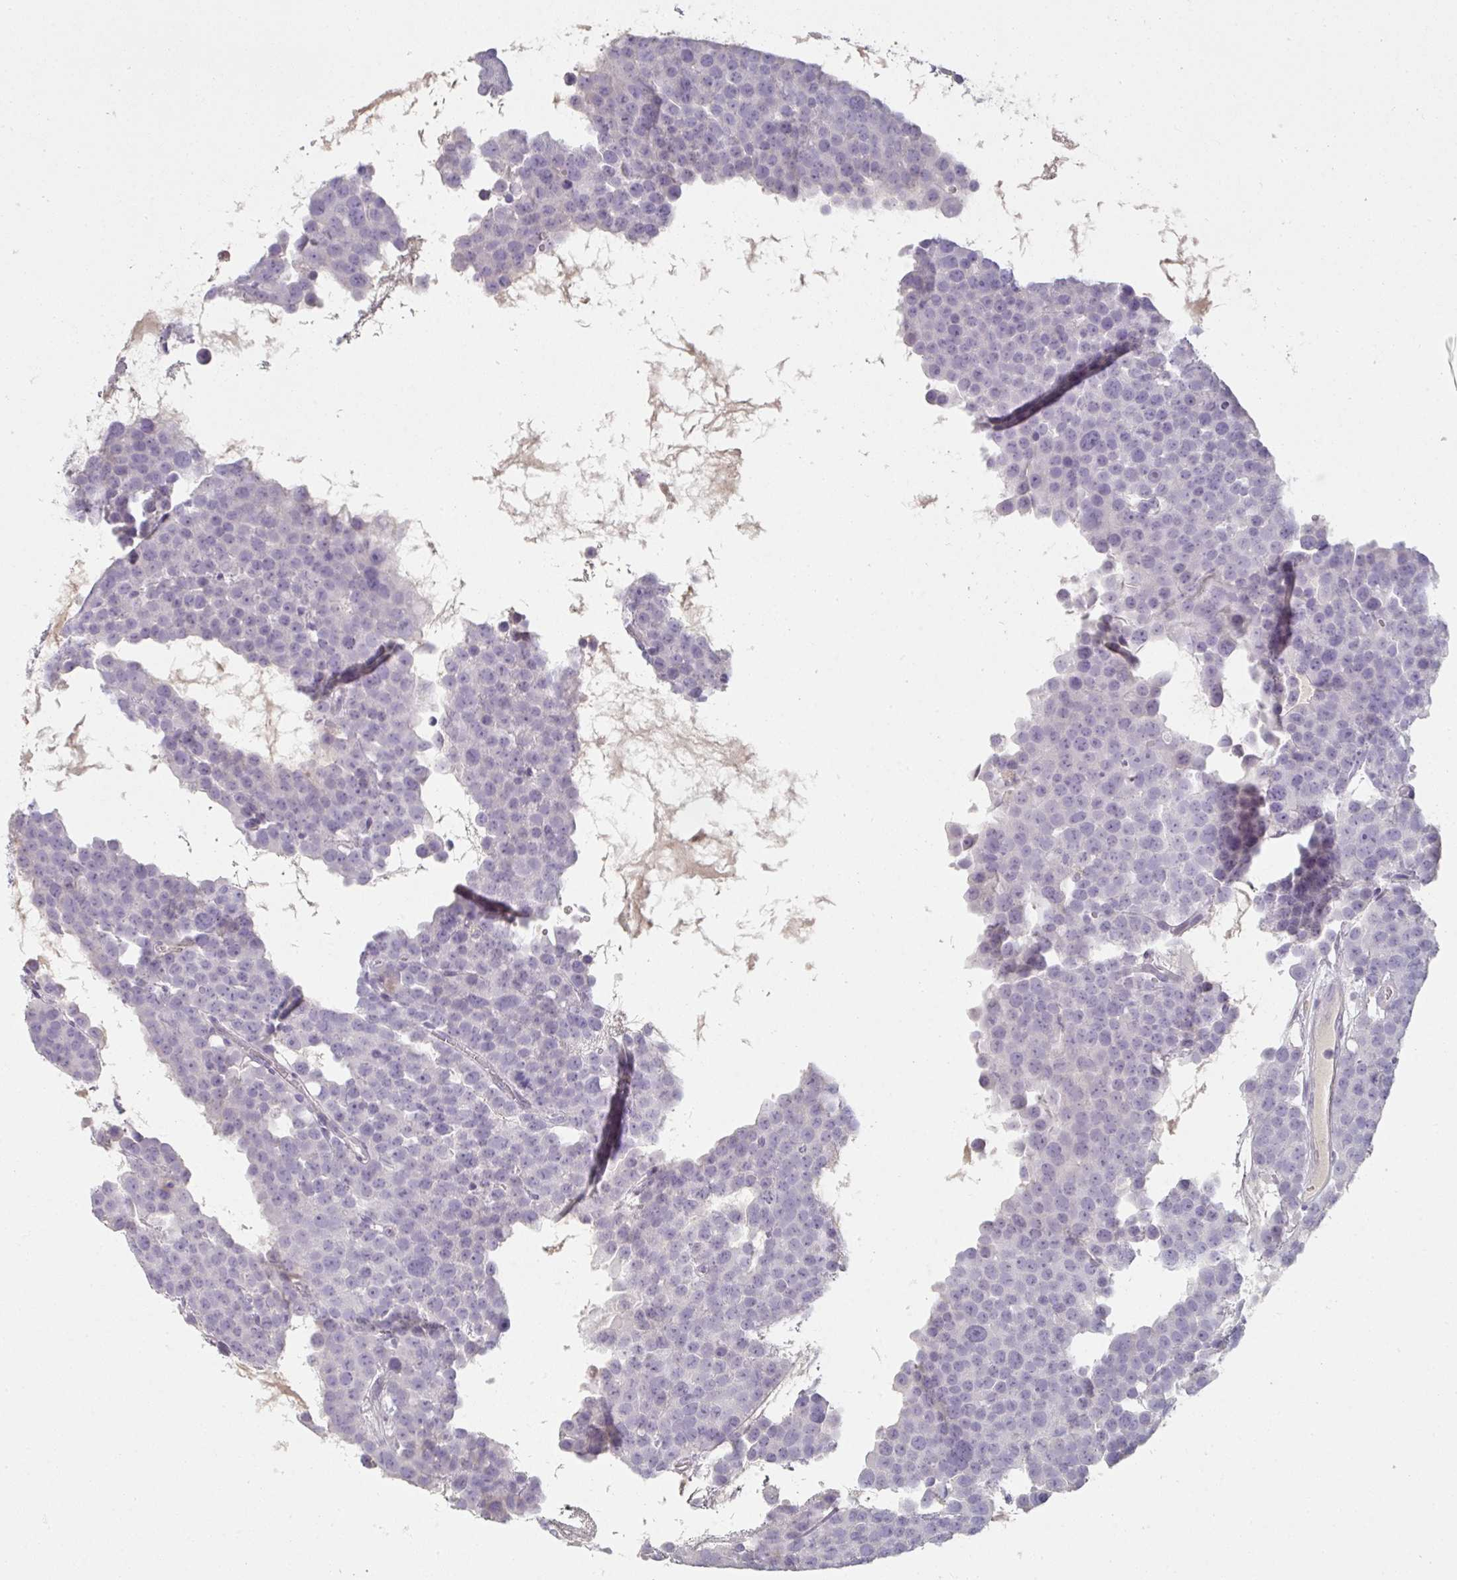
{"staining": {"intensity": "negative", "quantity": "none", "location": "none"}, "tissue": "testis cancer", "cell_type": "Tumor cells", "image_type": "cancer", "snomed": [{"axis": "morphology", "description": "Seminoma, NOS"}, {"axis": "topography", "description": "Testis"}], "caption": "The IHC image has no significant staining in tumor cells of testis seminoma tissue.", "gene": "A1CF", "patient": {"sex": "male", "age": 71}}